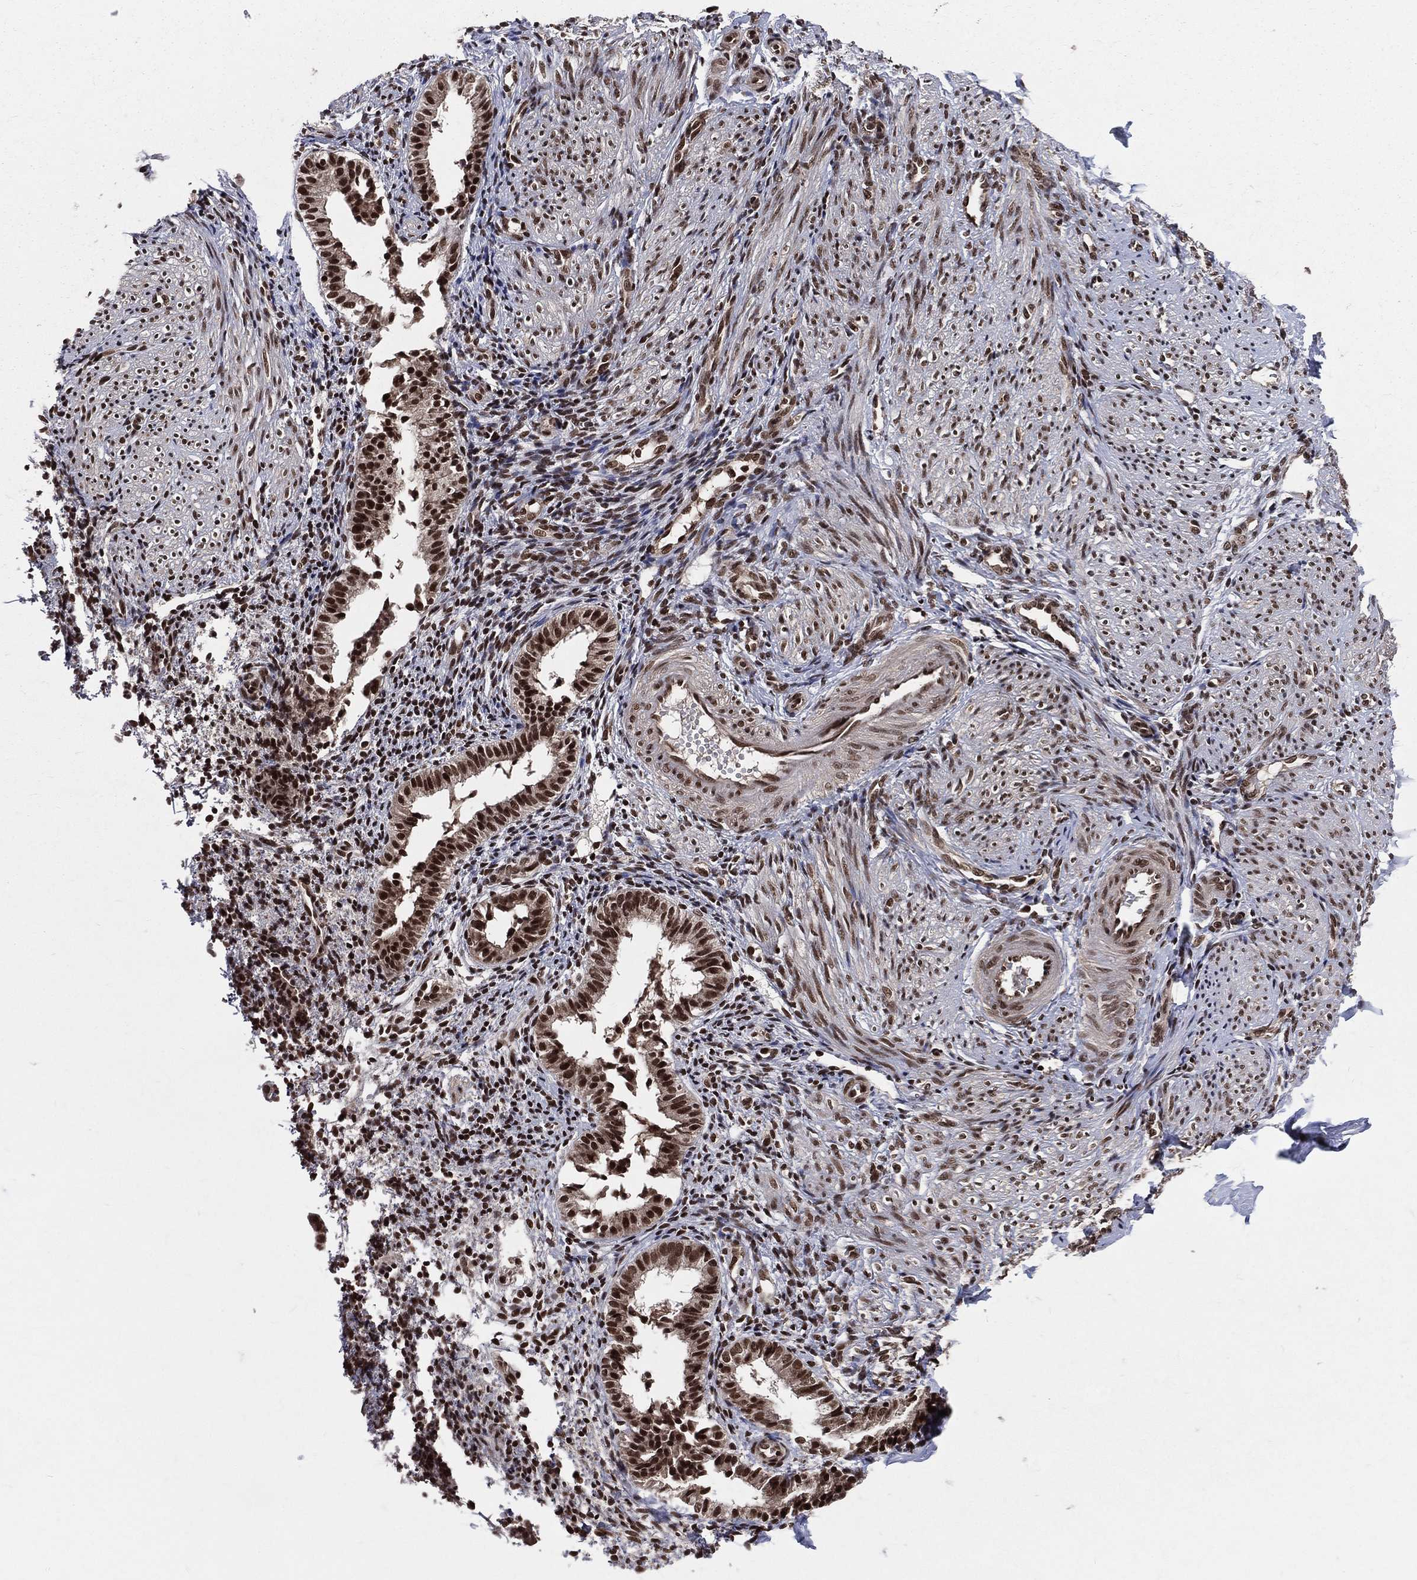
{"staining": {"intensity": "strong", "quantity": ">75%", "location": "nuclear"}, "tissue": "endometrium", "cell_type": "Cells in endometrial stroma", "image_type": "normal", "snomed": [{"axis": "morphology", "description": "Normal tissue, NOS"}, {"axis": "topography", "description": "Endometrium"}], "caption": "DAB immunohistochemical staining of normal human endometrium exhibits strong nuclear protein staining in about >75% of cells in endometrial stroma.", "gene": "SMC3", "patient": {"sex": "female", "age": 47}}